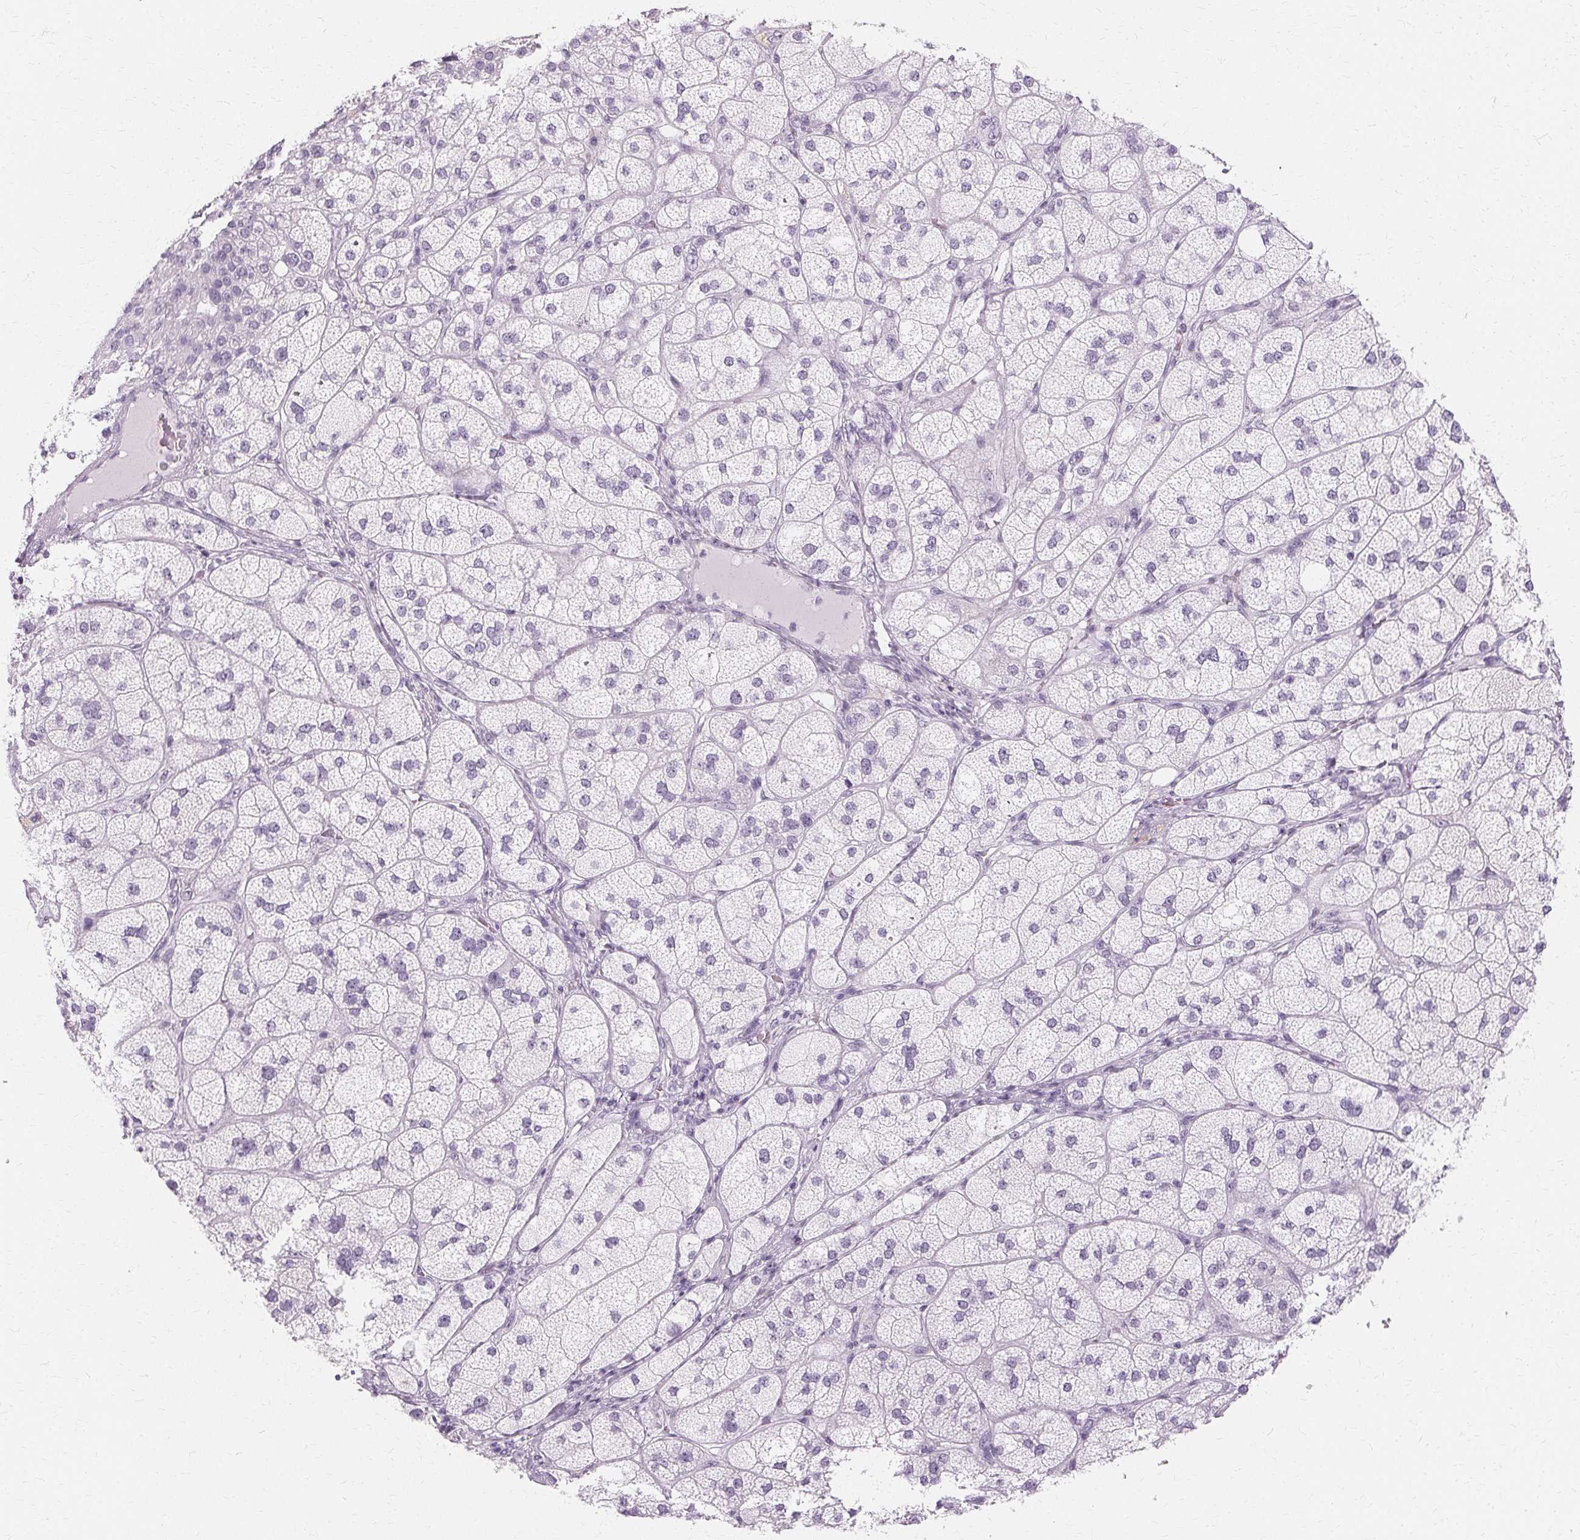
{"staining": {"intensity": "negative", "quantity": "none", "location": "none"}, "tissue": "adrenal gland", "cell_type": "Glandular cells", "image_type": "normal", "snomed": [{"axis": "morphology", "description": "Normal tissue, NOS"}, {"axis": "topography", "description": "Adrenal gland"}], "caption": "Histopathology image shows no significant protein positivity in glandular cells of unremarkable adrenal gland.", "gene": "KRT6A", "patient": {"sex": "female", "age": 60}}